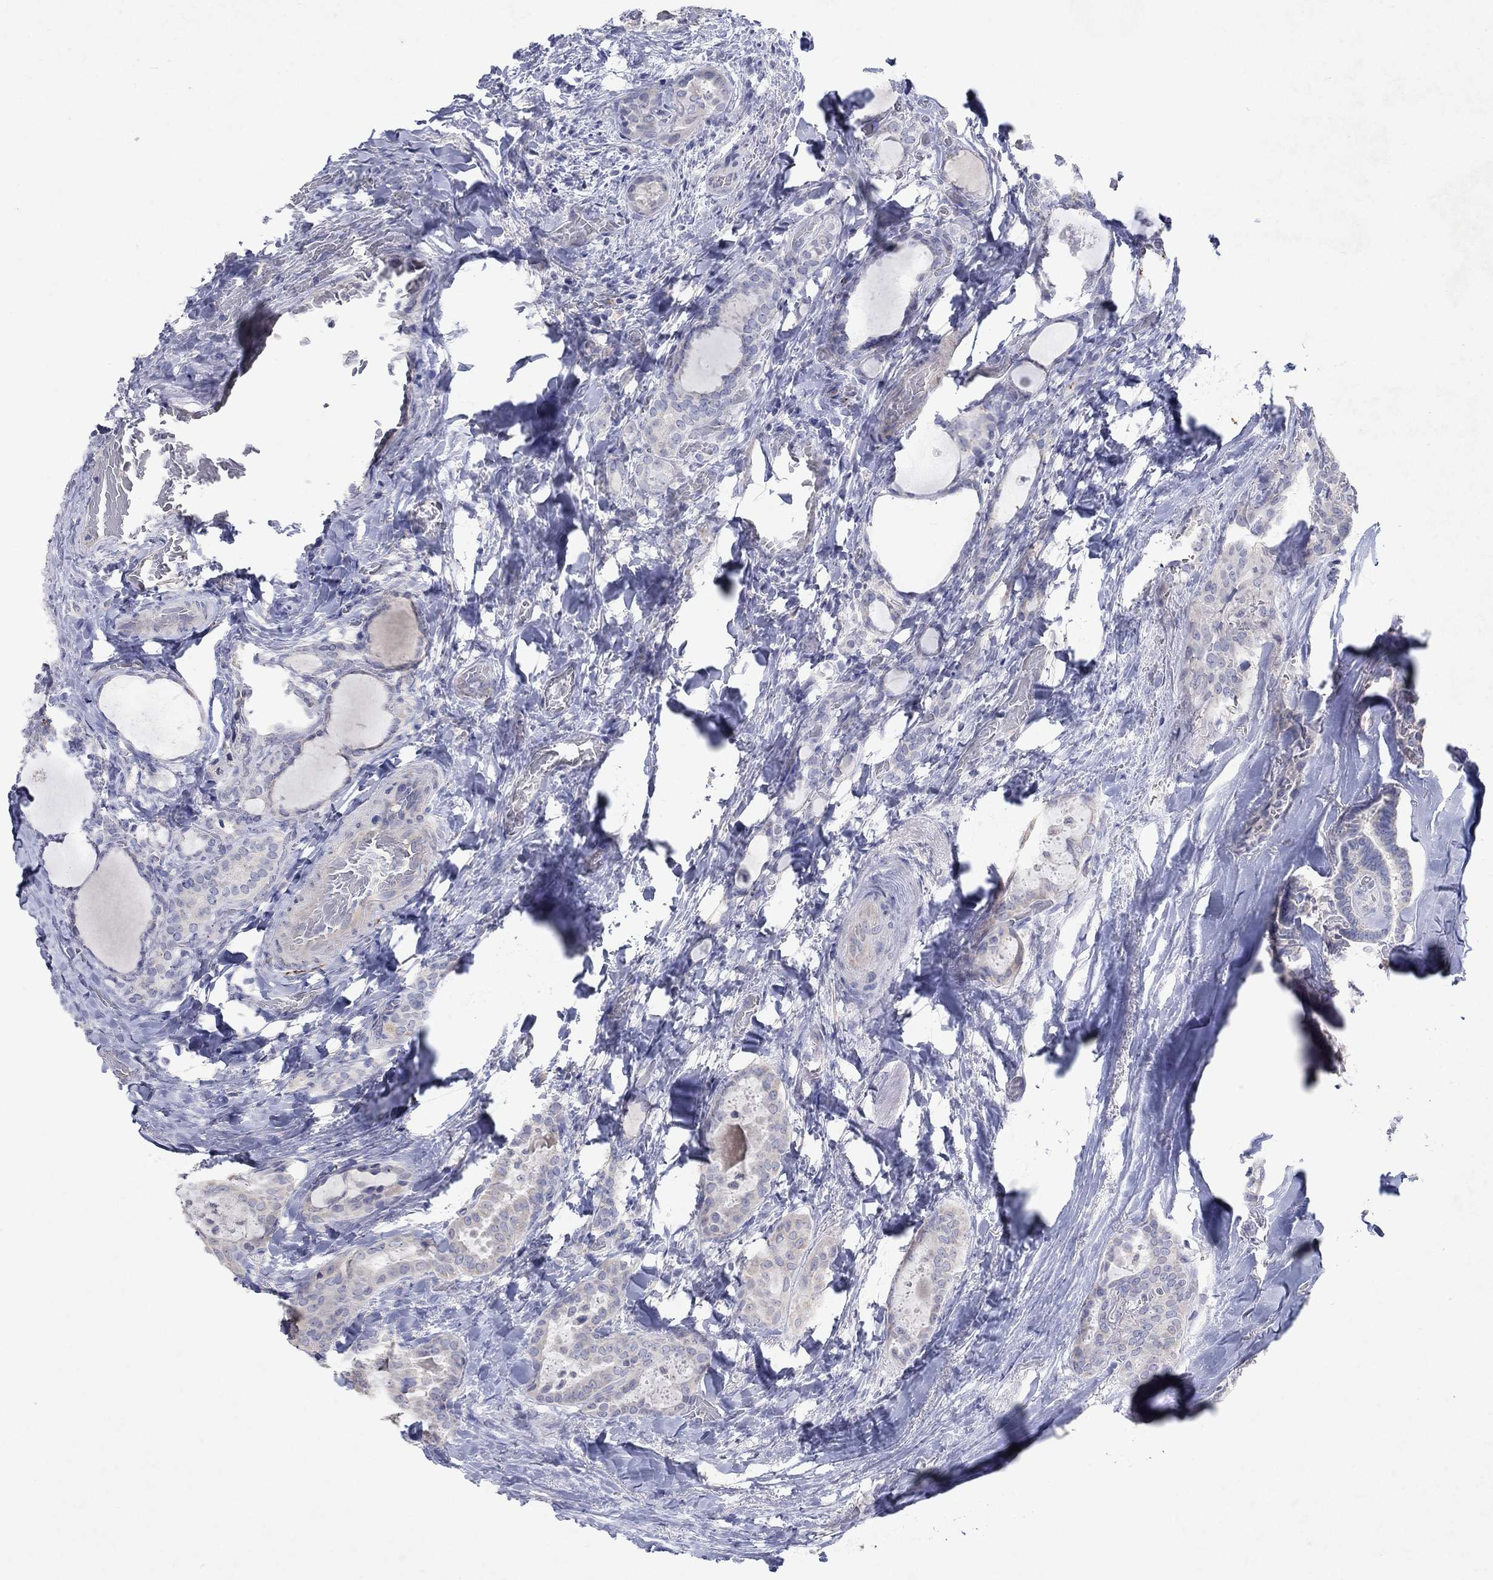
{"staining": {"intensity": "negative", "quantity": "none", "location": "none"}, "tissue": "thyroid cancer", "cell_type": "Tumor cells", "image_type": "cancer", "snomed": [{"axis": "morphology", "description": "Papillary adenocarcinoma, NOS"}, {"axis": "topography", "description": "Thyroid gland"}], "caption": "This is an immunohistochemistry image of human papillary adenocarcinoma (thyroid). There is no staining in tumor cells.", "gene": "KRT40", "patient": {"sex": "female", "age": 39}}